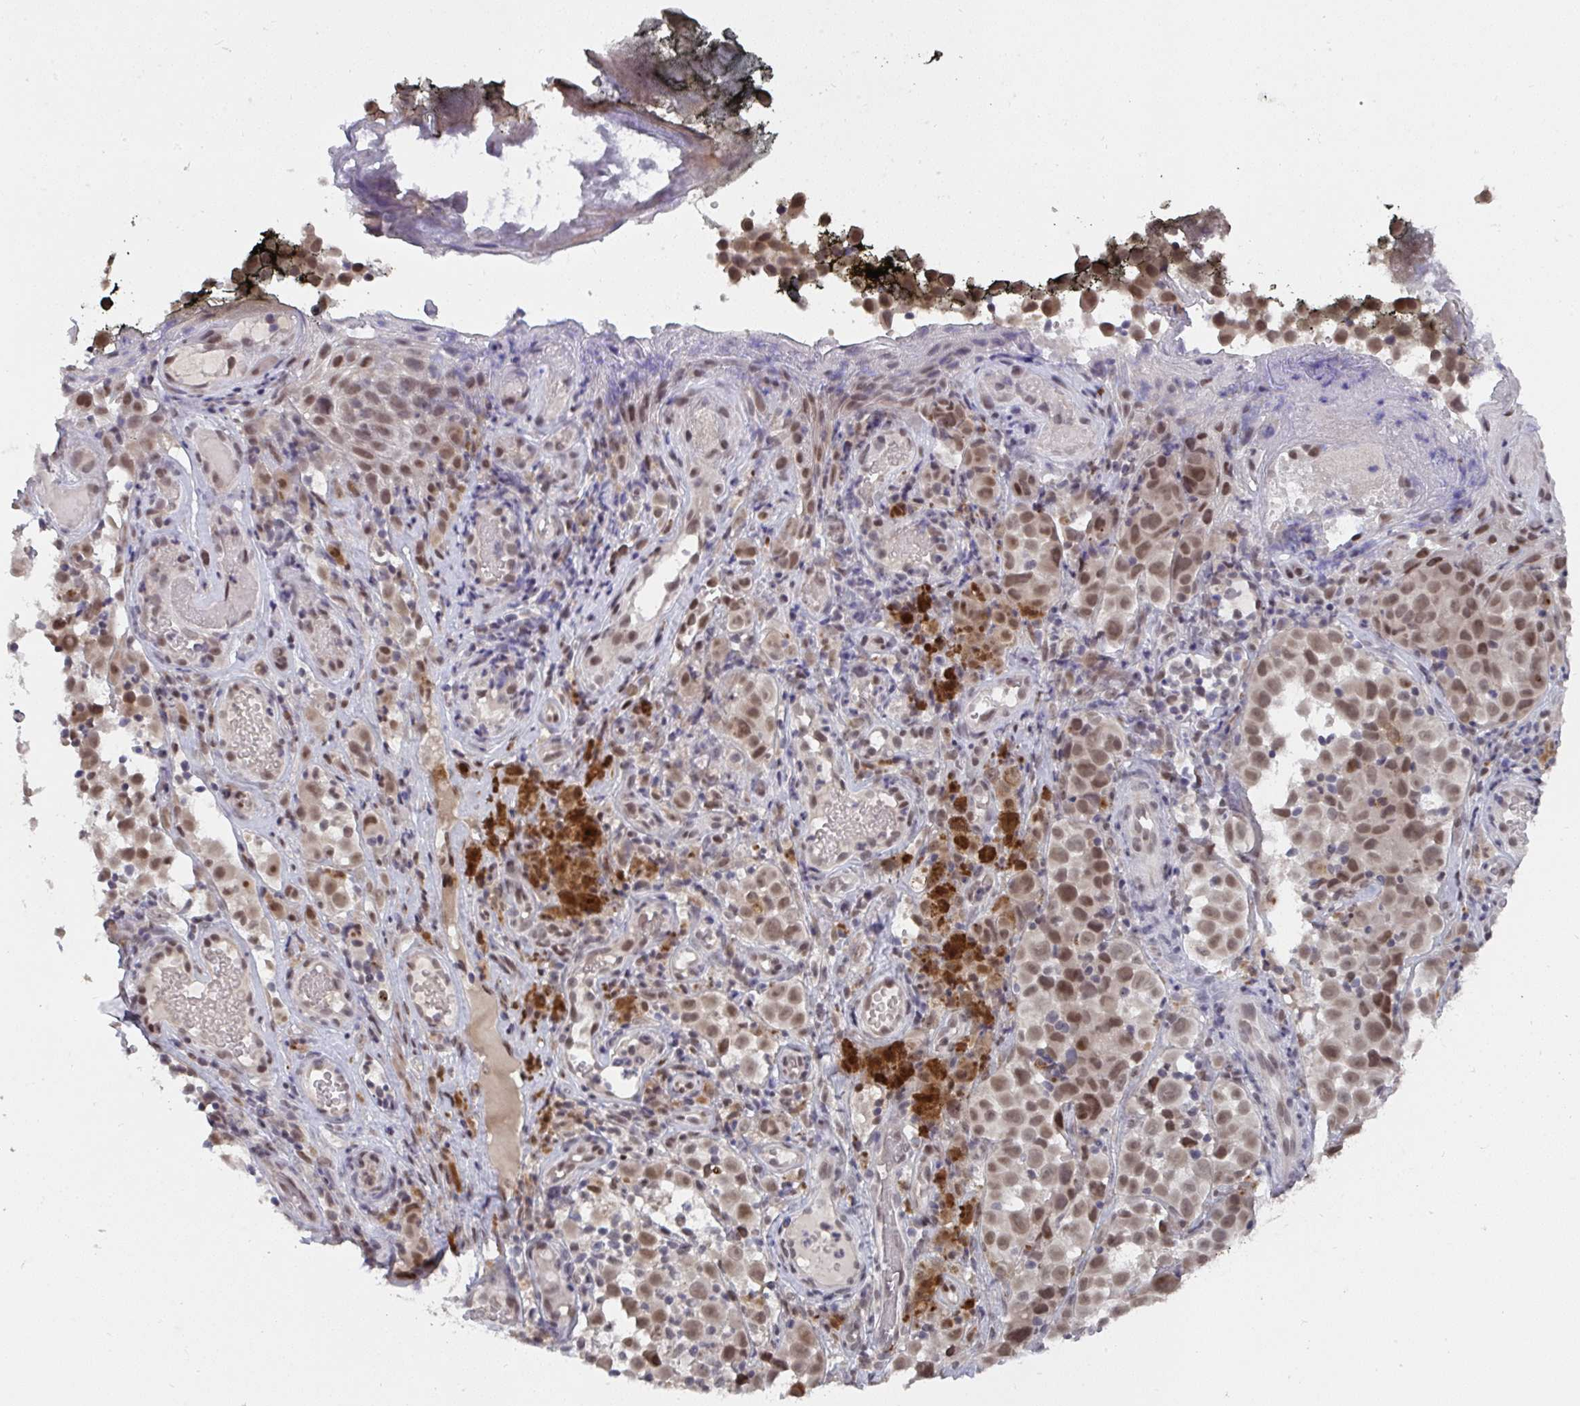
{"staining": {"intensity": "moderate", "quantity": ">75%", "location": "nuclear"}, "tissue": "melanoma", "cell_type": "Tumor cells", "image_type": "cancer", "snomed": [{"axis": "morphology", "description": "Malignant melanoma, NOS"}, {"axis": "topography", "description": "Skin"}], "caption": "Immunohistochemistry (IHC) staining of melanoma, which displays medium levels of moderate nuclear positivity in about >75% of tumor cells indicating moderate nuclear protein positivity. The staining was performed using DAB (3,3'-diaminobenzidine) (brown) for protein detection and nuclei were counterstained in hematoxylin (blue).", "gene": "JMJD1C", "patient": {"sex": "male", "age": 64}}